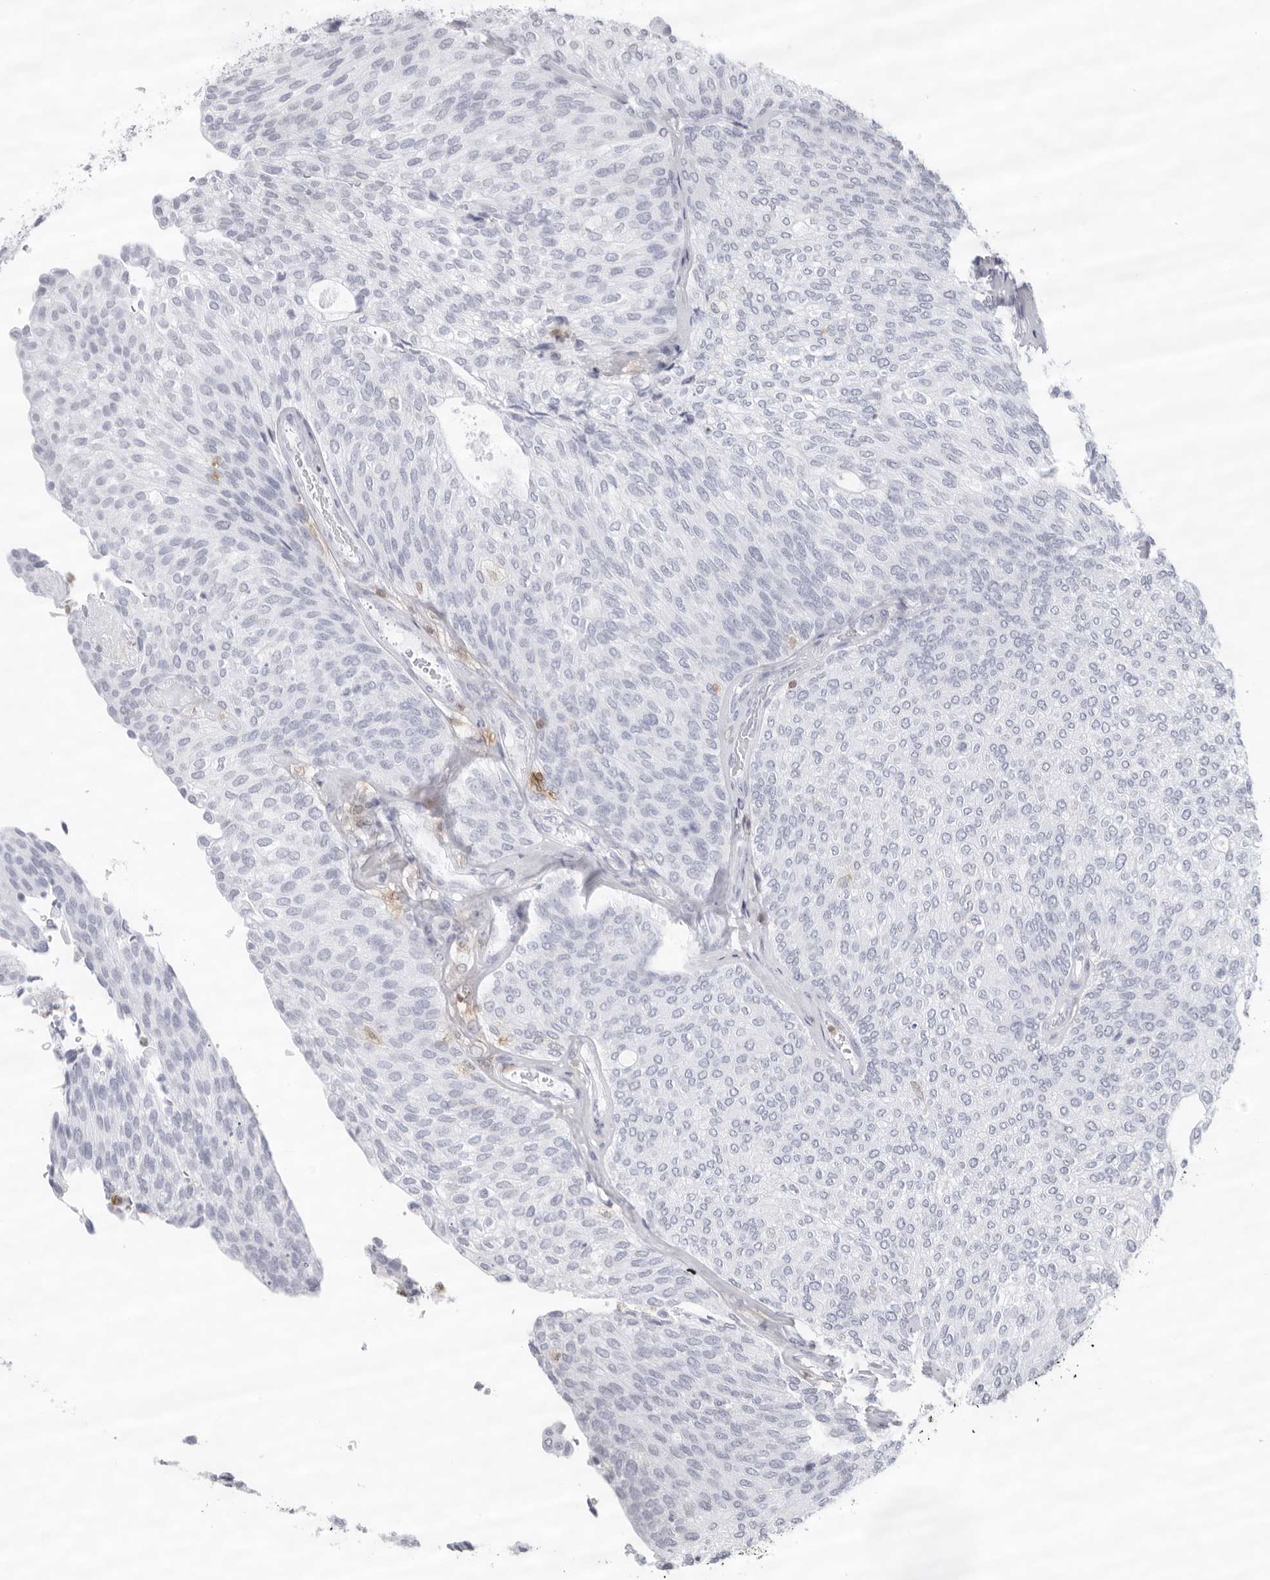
{"staining": {"intensity": "negative", "quantity": "none", "location": "none"}, "tissue": "urothelial cancer", "cell_type": "Tumor cells", "image_type": "cancer", "snomed": [{"axis": "morphology", "description": "Urothelial carcinoma, Low grade"}, {"axis": "topography", "description": "Urinary bladder"}], "caption": "A high-resolution histopathology image shows IHC staining of low-grade urothelial carcinoma, which displays no significant expression in tumor cells.", "gene": "FMNL1", "patient": {"sex": "female", "age": 79}}